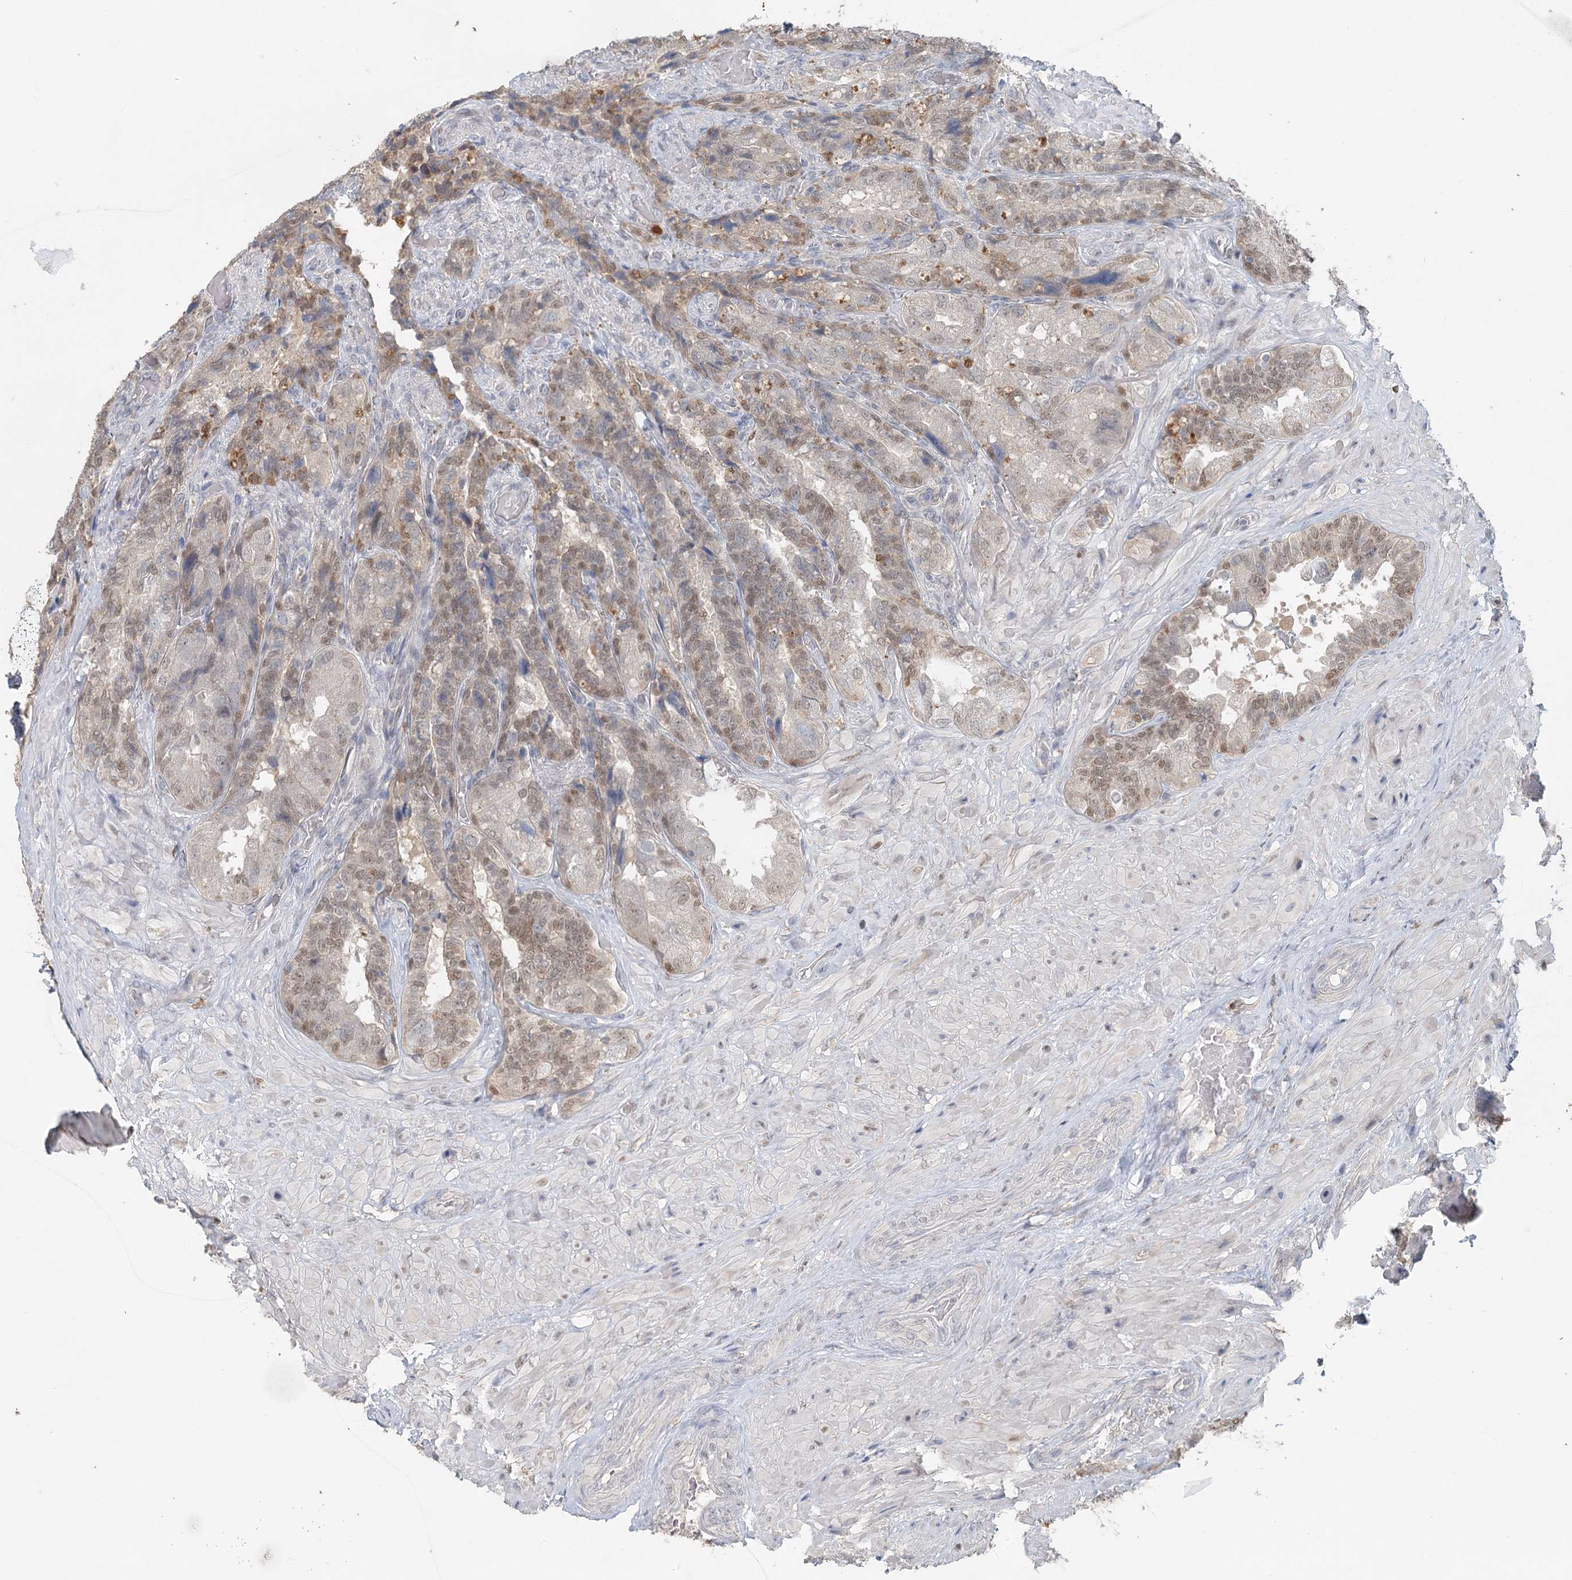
{"staining": {"intensity": "moderate", "quantity": "25%-75%", "location": "nuclear"}, "tissue": "seminal vesicle", "cell_type": "Glandular cells", "image_type": "normal", "snomed": [{"axis": "morphology", "description": "Normal tissue, NOS"}, {"axis": "topography", "description": "Prostate and seminal vesicle, NOS"}, {"axis": "topography", "description": "Prostate"}, {"axis": "topography", "description": "Seminal veicle"}], "caption": "A brown stain shows moderate nuclear staining of a protein in glandular cells of normal seminal vesicle.", "gene": "ADK", "patient": {"sex": "male", "age": 67}}